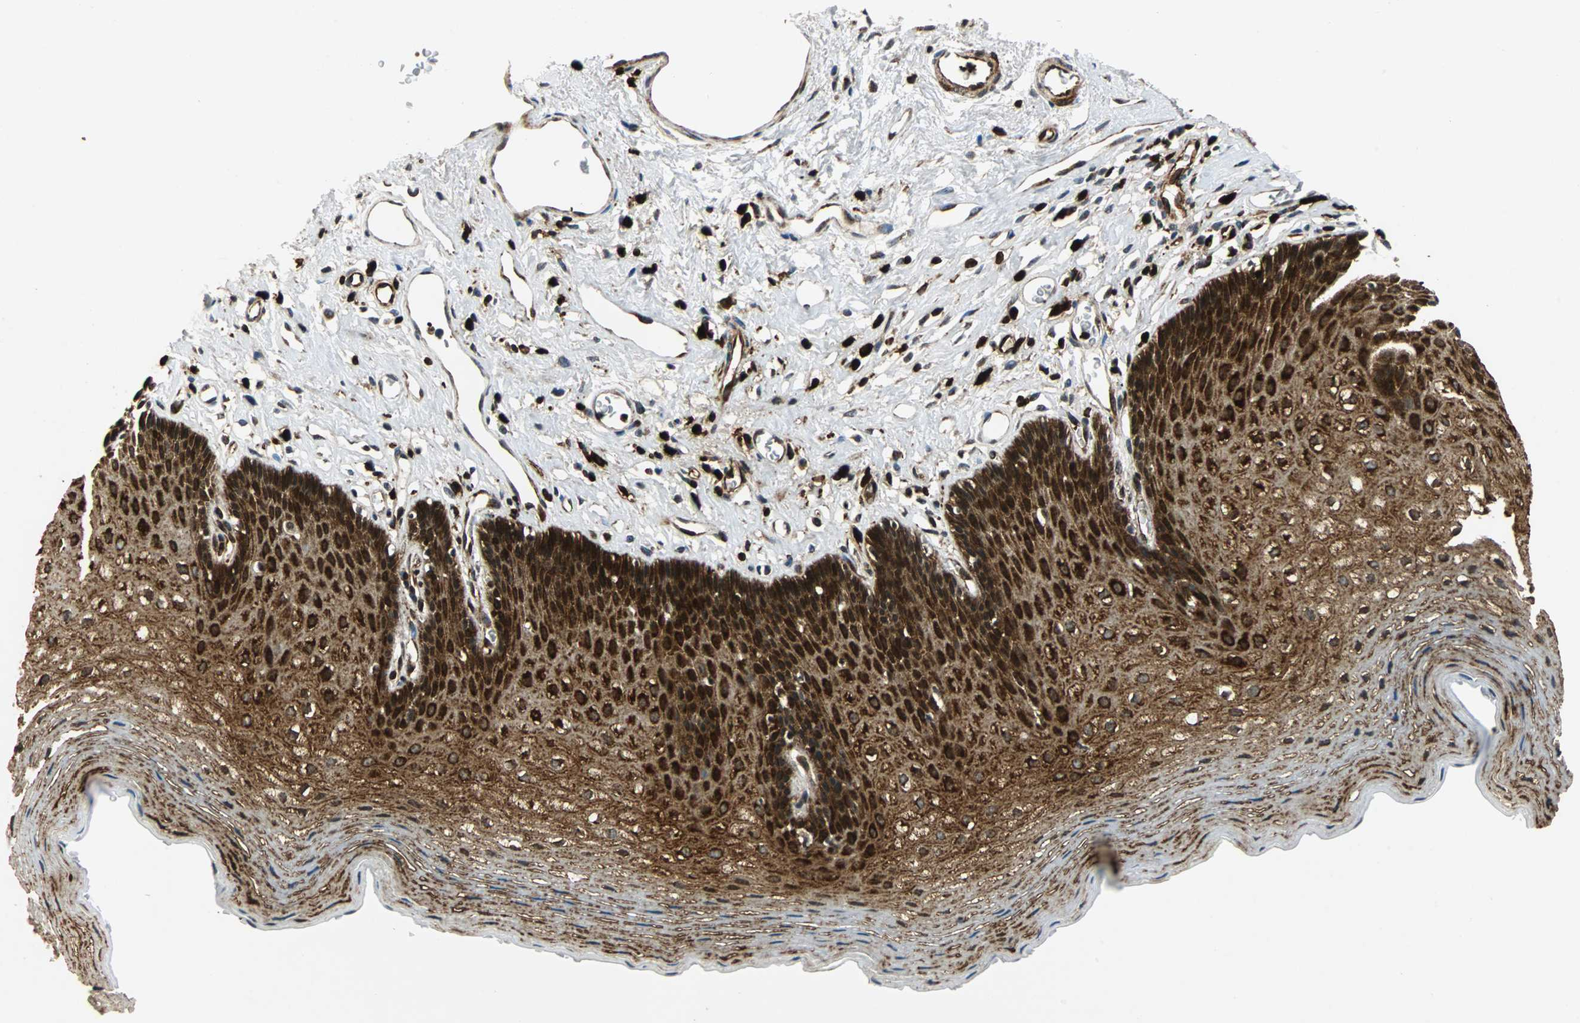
{"staining": {"intensity": "strong", "quantity": ">75%", "location": "cytoplasmic/membranous"}, "tissue": "esophagus", "cell_type": "Squamous epithelial cells", "image_type": "normal", "snomed": [{"axis": "morphology", "description": "Normal tissue, NOS"}, {"axis": "topography", "description": "Esophagus"}], "caption": "The image demonstrates immunohistochemical staining of unremarkable esophagus. There is strong cytoplasmic/membranous expression is seen in approximately >75% of squamous epithelial cells.", "gene": "TUBA4A", "patient": {"sex": "female", "age": 70}}